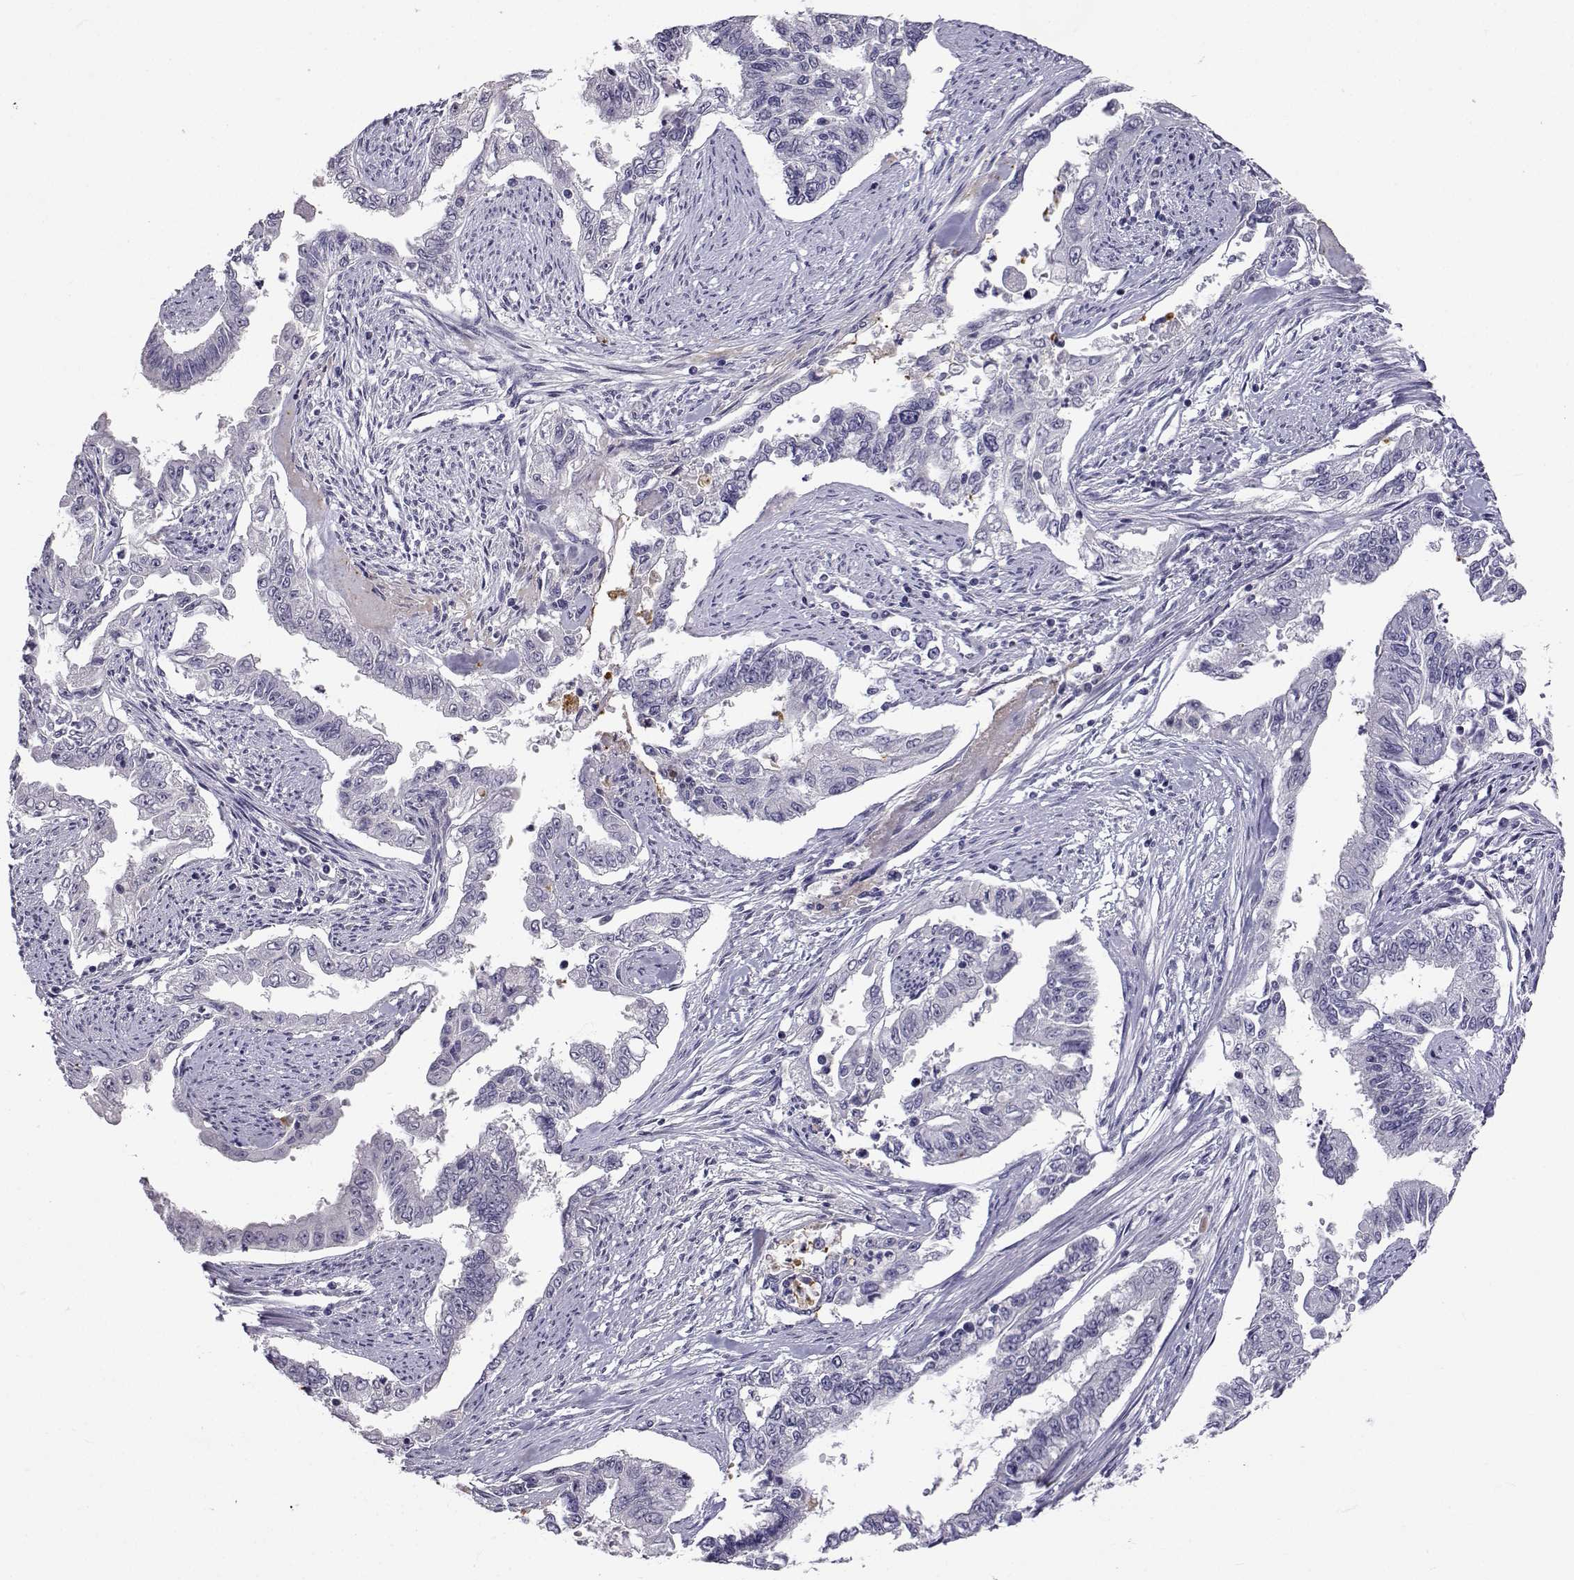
{"staining": {"intensity": "negative", "quantity": "none", "location": "none"}, "tissue": "endometrial cancer", "cell_type": "Tumor cells", "image_type": "cancer", "snomed": [{"axis": "morphology", "description": "Adenocarcinoma, NOS"}, {"axis": "topography", "description": "Uterus"}], "caption": "Adenocarcinoma (endometrial) was stained to show a protein in brown. There is no significant expression in tumor cells.", "gene": "SLC6A3", "patient": {"sex": "female", "age": 59}}